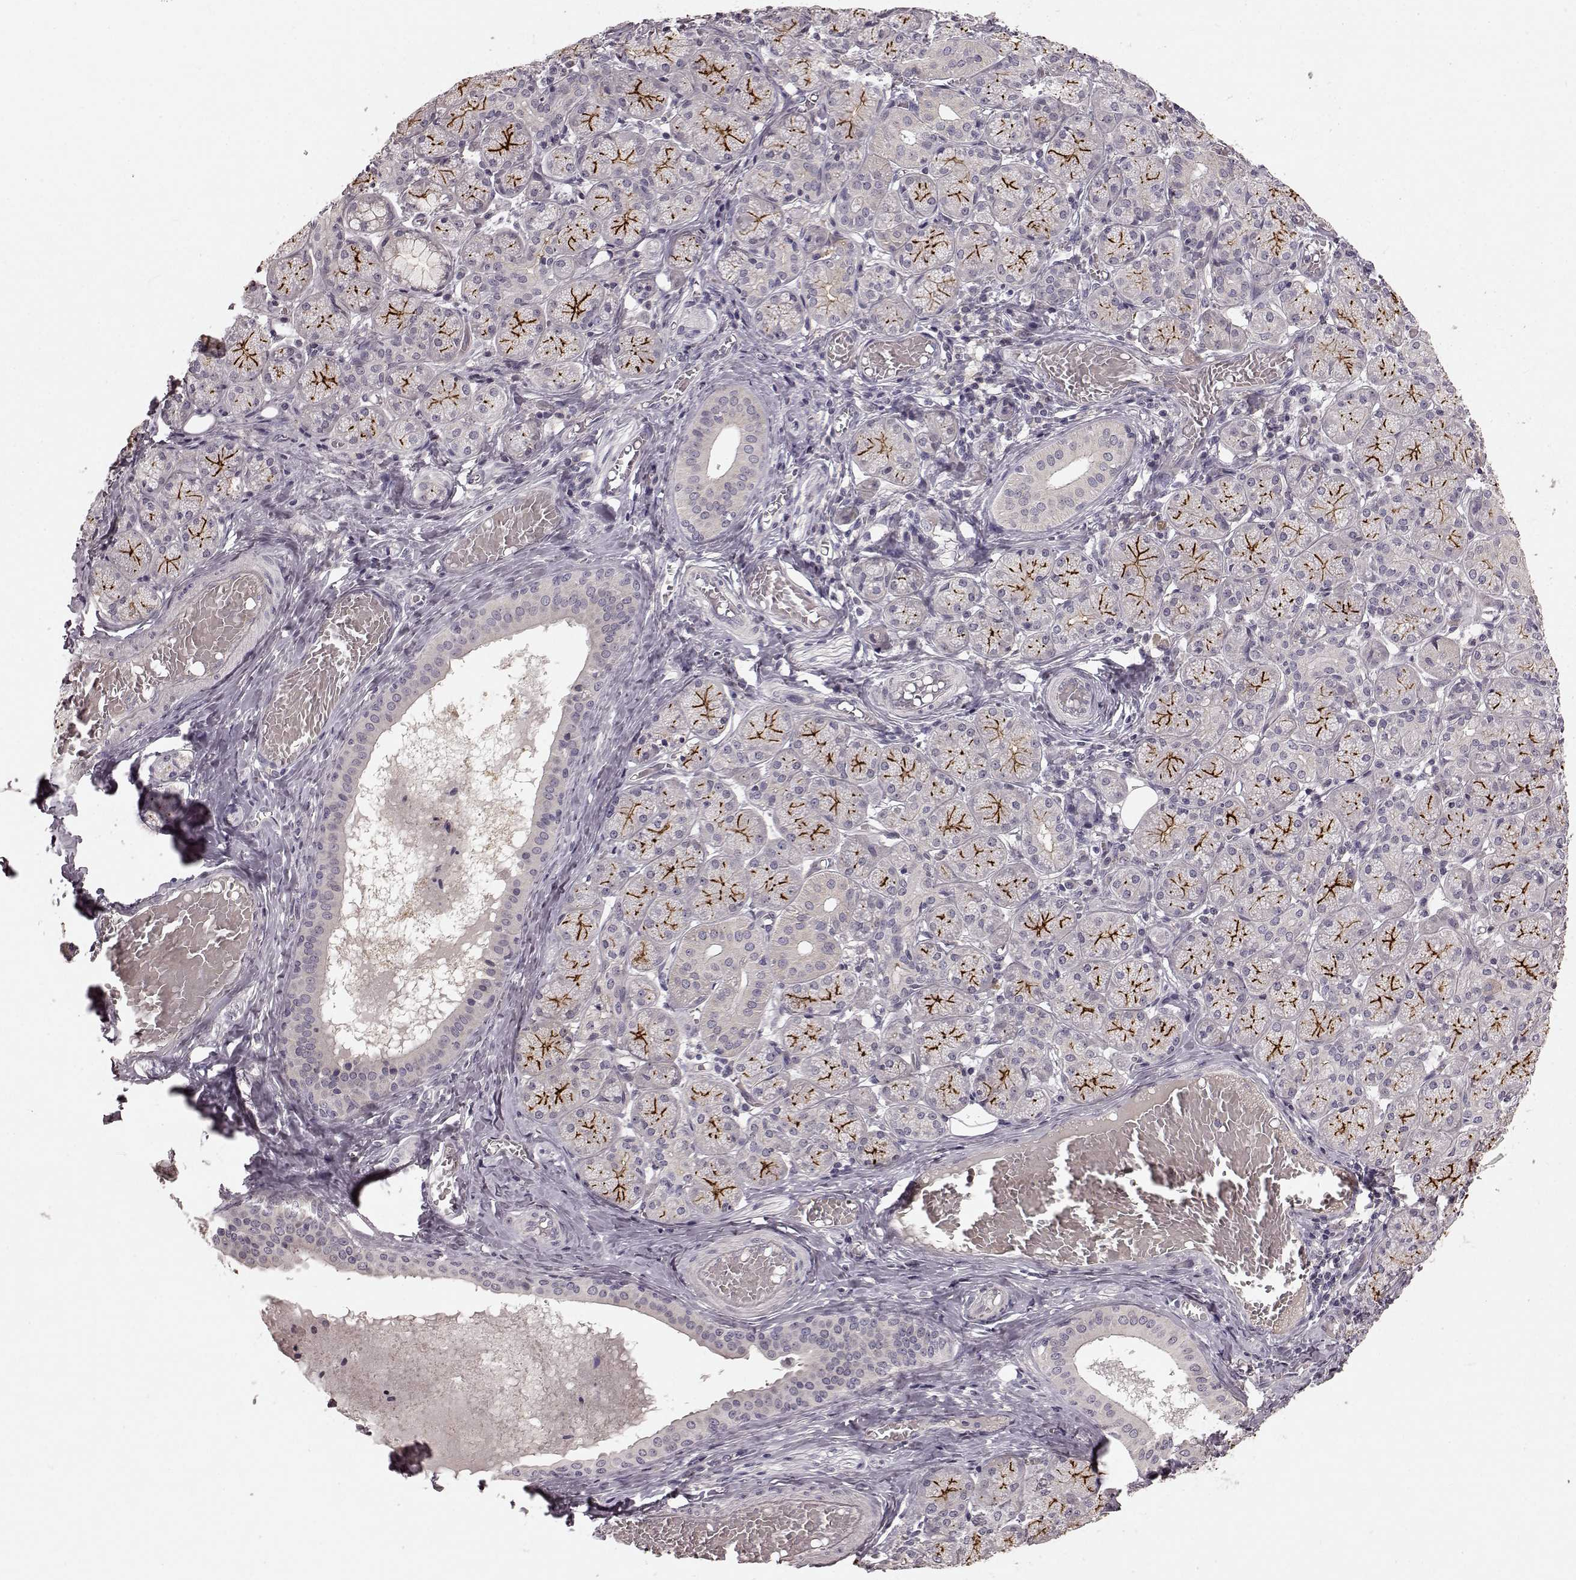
{"staining": {"intensity": "strong", "quantity": "<25%", "location": "cytoplasmic/membranous"}, "tissue": "salivary gland", "cell_type": "Glandular cells", "image_type": "normal", "snomed": [{"axis": "morphology", "description": "Normal tissue, NOS"}, {"axis": "topography", "description": "Salivary gland"}, {"axis": "topography", "description": "Peripheral nerve tissue"}], "caption": "The micrograph exhibits immunohistochemical staining of normal salivary gland. There is strong cytoplasmic/membranous expression is identified in about <25% of glandular cells.", "gene": "SLC22A18", "patient": {"sex": "female", "age": 24}}